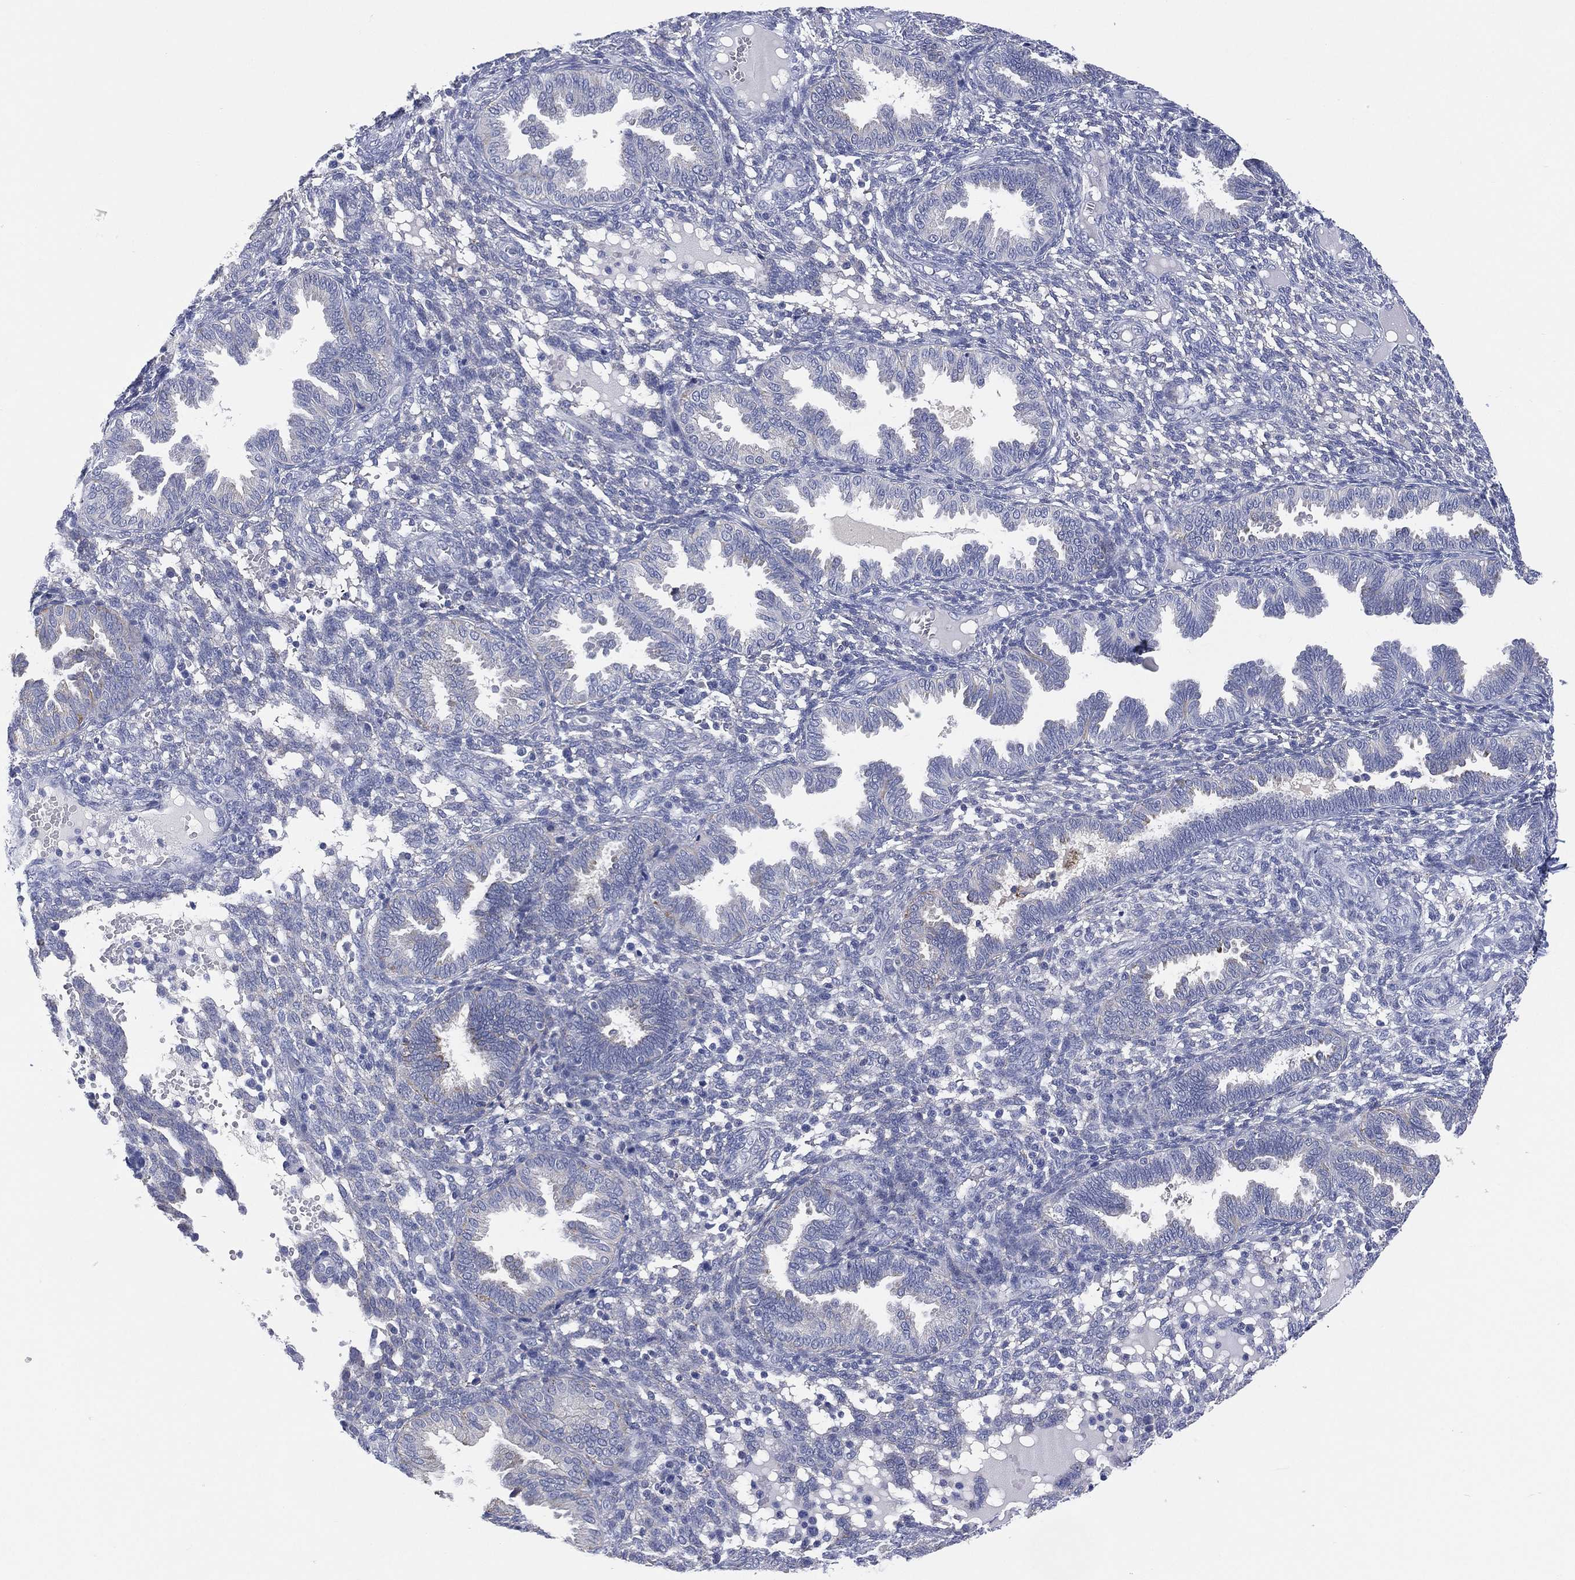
{"staining": {"intensity": "negative", "quantity": "none", "location": "none"}, "tissue": "endometrium", "cell_type": "Cells in endometrial stroma", "image_type": "normal", "snomed": [{"axis": "morphology", "description": "Normal tissue, NOS"}, {"axis": "topography", "description": "Endometrium"}], "caption": "Cells in endometrial stroma are negative for protein expression in normal human endometrium.", "gene": "C5orf46", "patient": {"sex": "female", "age": 42}}